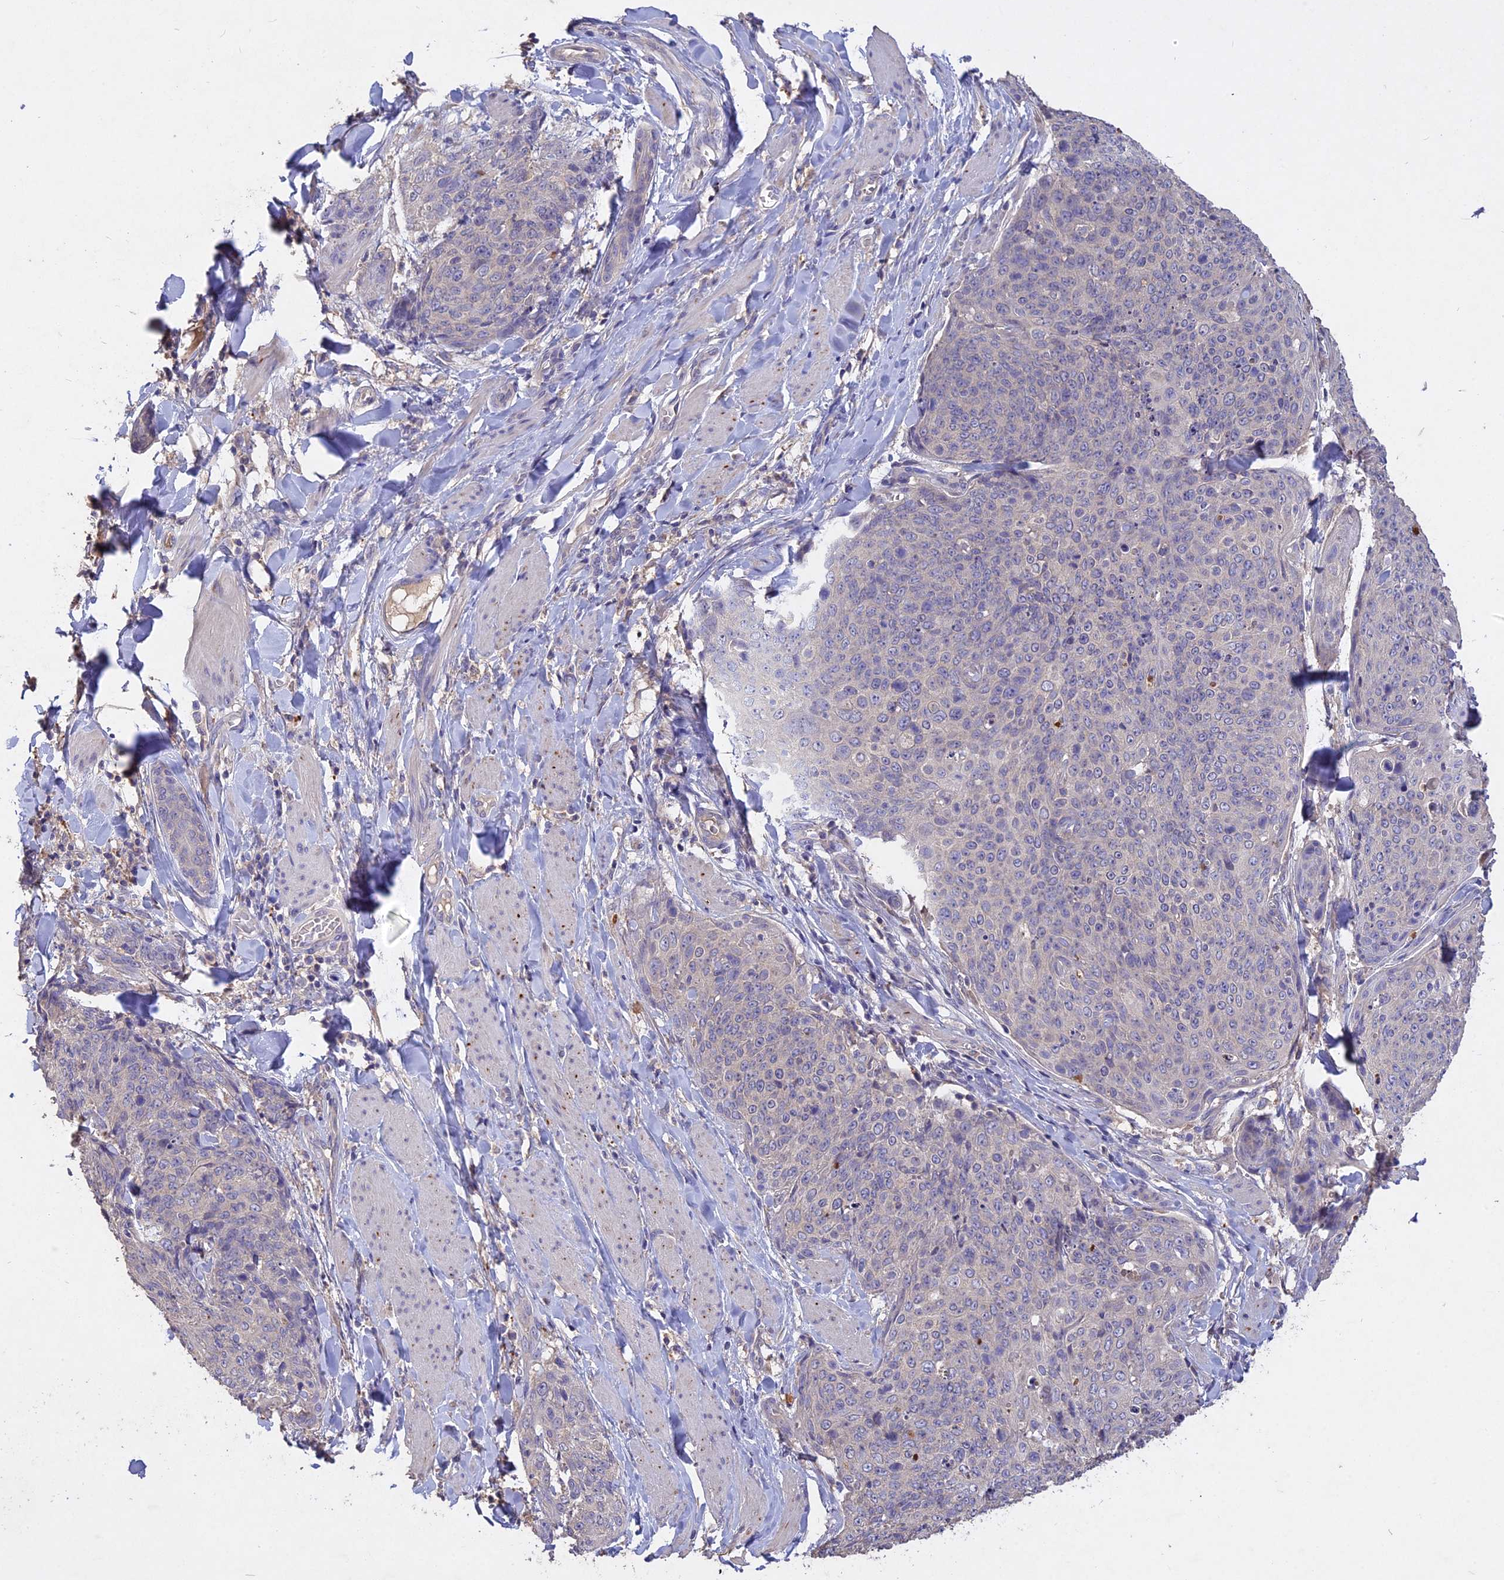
{"staining": {"intensity": "negative", "quantity": "none", "location": "none"}, "tissue": "skin cancer", "cell_type": "Tumor cells", "image_type": "cancer", "snomed": [{"axis": "morphology", "description": "Squamous cell carcinoma, NOS"}, {"axis": "topography", "description": "Skin"}, {"axis": "topography", "description": "Vulva"}], "caption": "Human squamous cell carcinoma (skin) stained for a protein using IHC displays no expression in tumor cells.", "gene": "SLC26A4", "patient": {"sex": "female", "age": 85}}